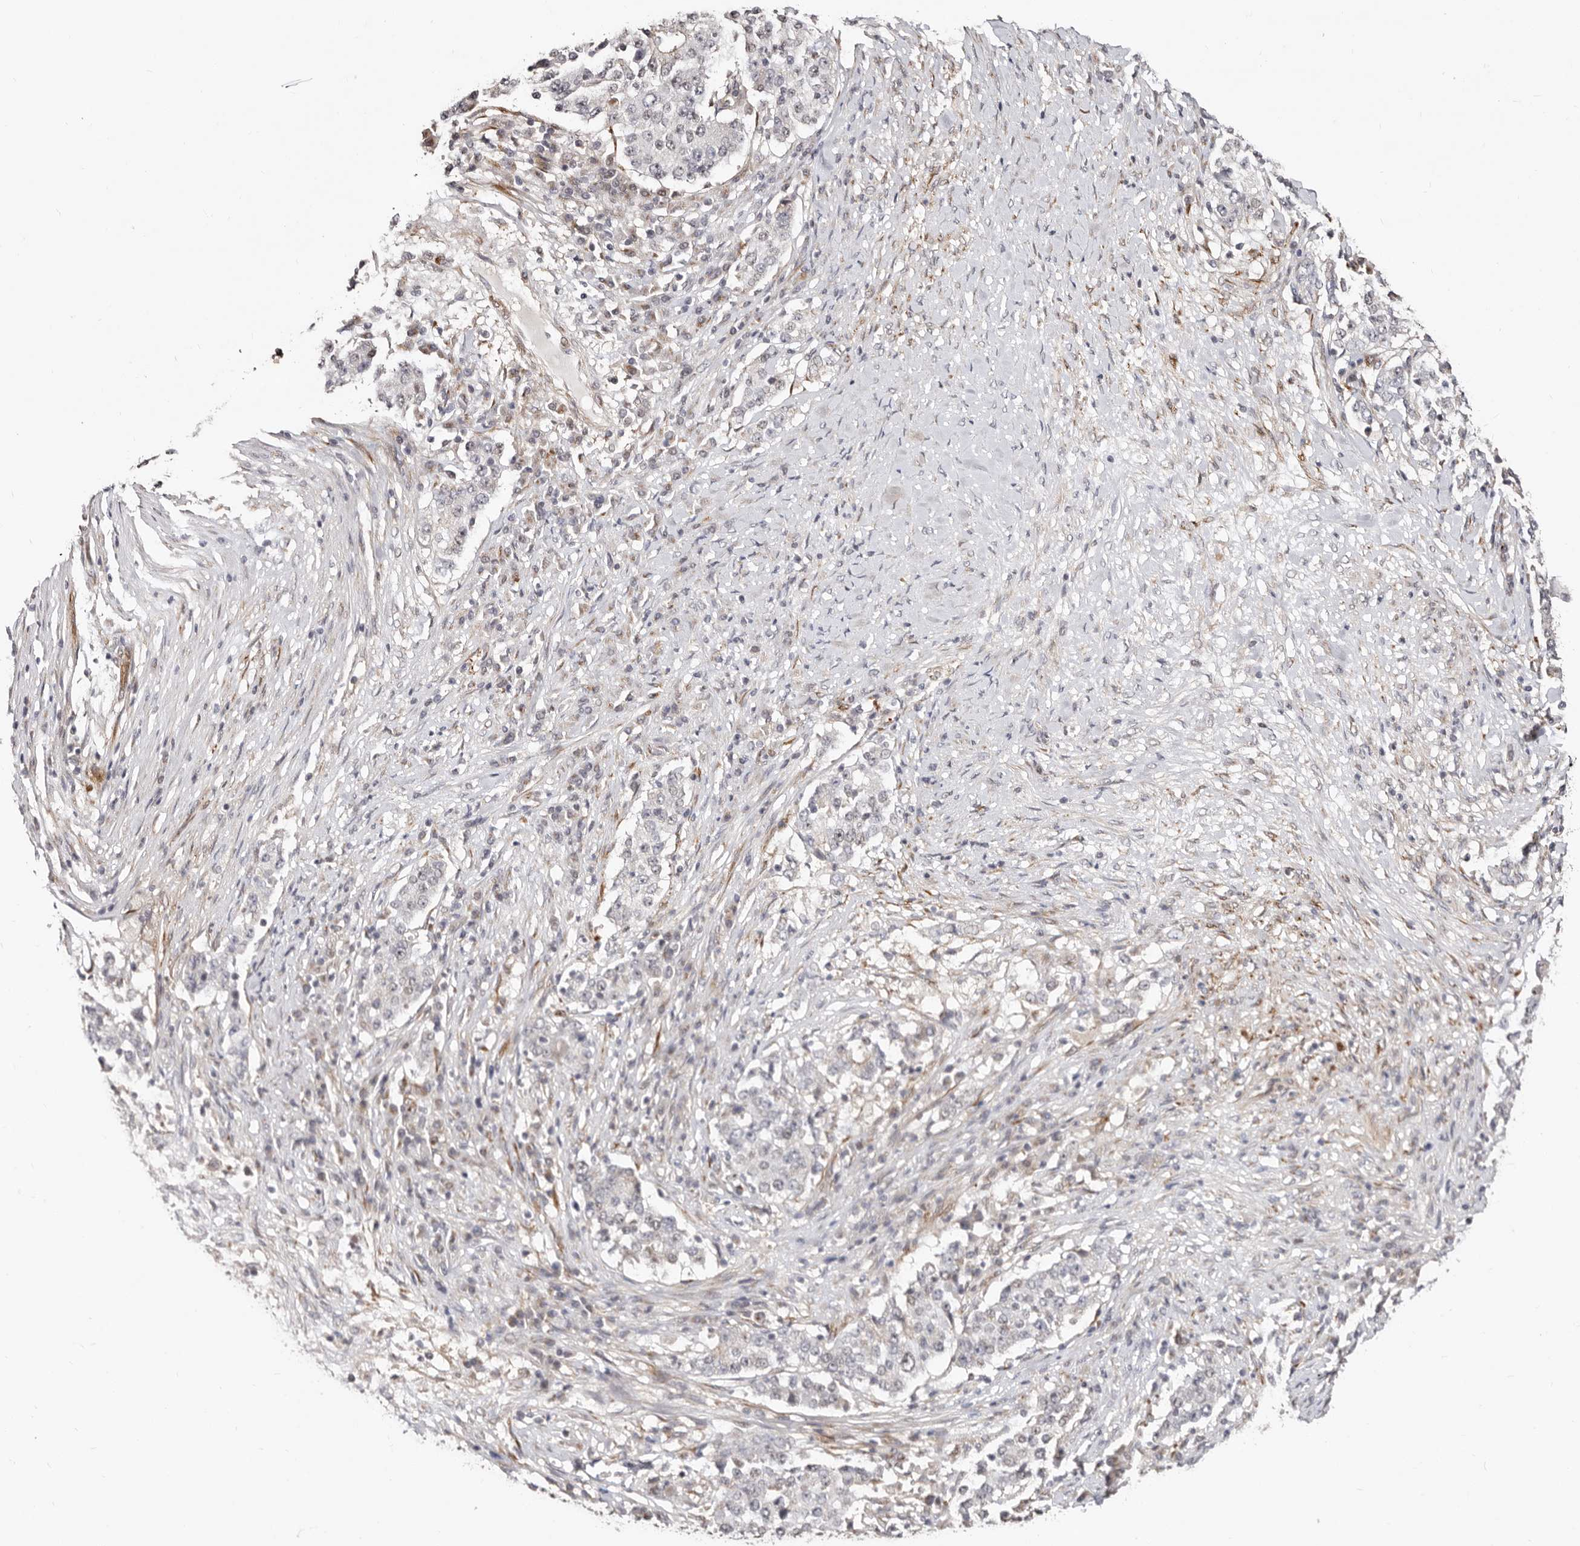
{"staining": {"intensity": "negative", "quantity": "none", "location": "none"}, "tissue": "stomach cancer", "cell_type": "Tumor cells", "image_type": "cancer", "snomed": [{"axis": "morphology", "description": "Adenocarcinoma, NOS"}, {"axis": "topography", "description": "Stomach"}], "caption": "Micrograph shows no significant protein expression in tumor cells of stomach cancer (adenocarcinoma).", "gene": "SRCAP", "patient": {"sex": "male", "age": 59}}